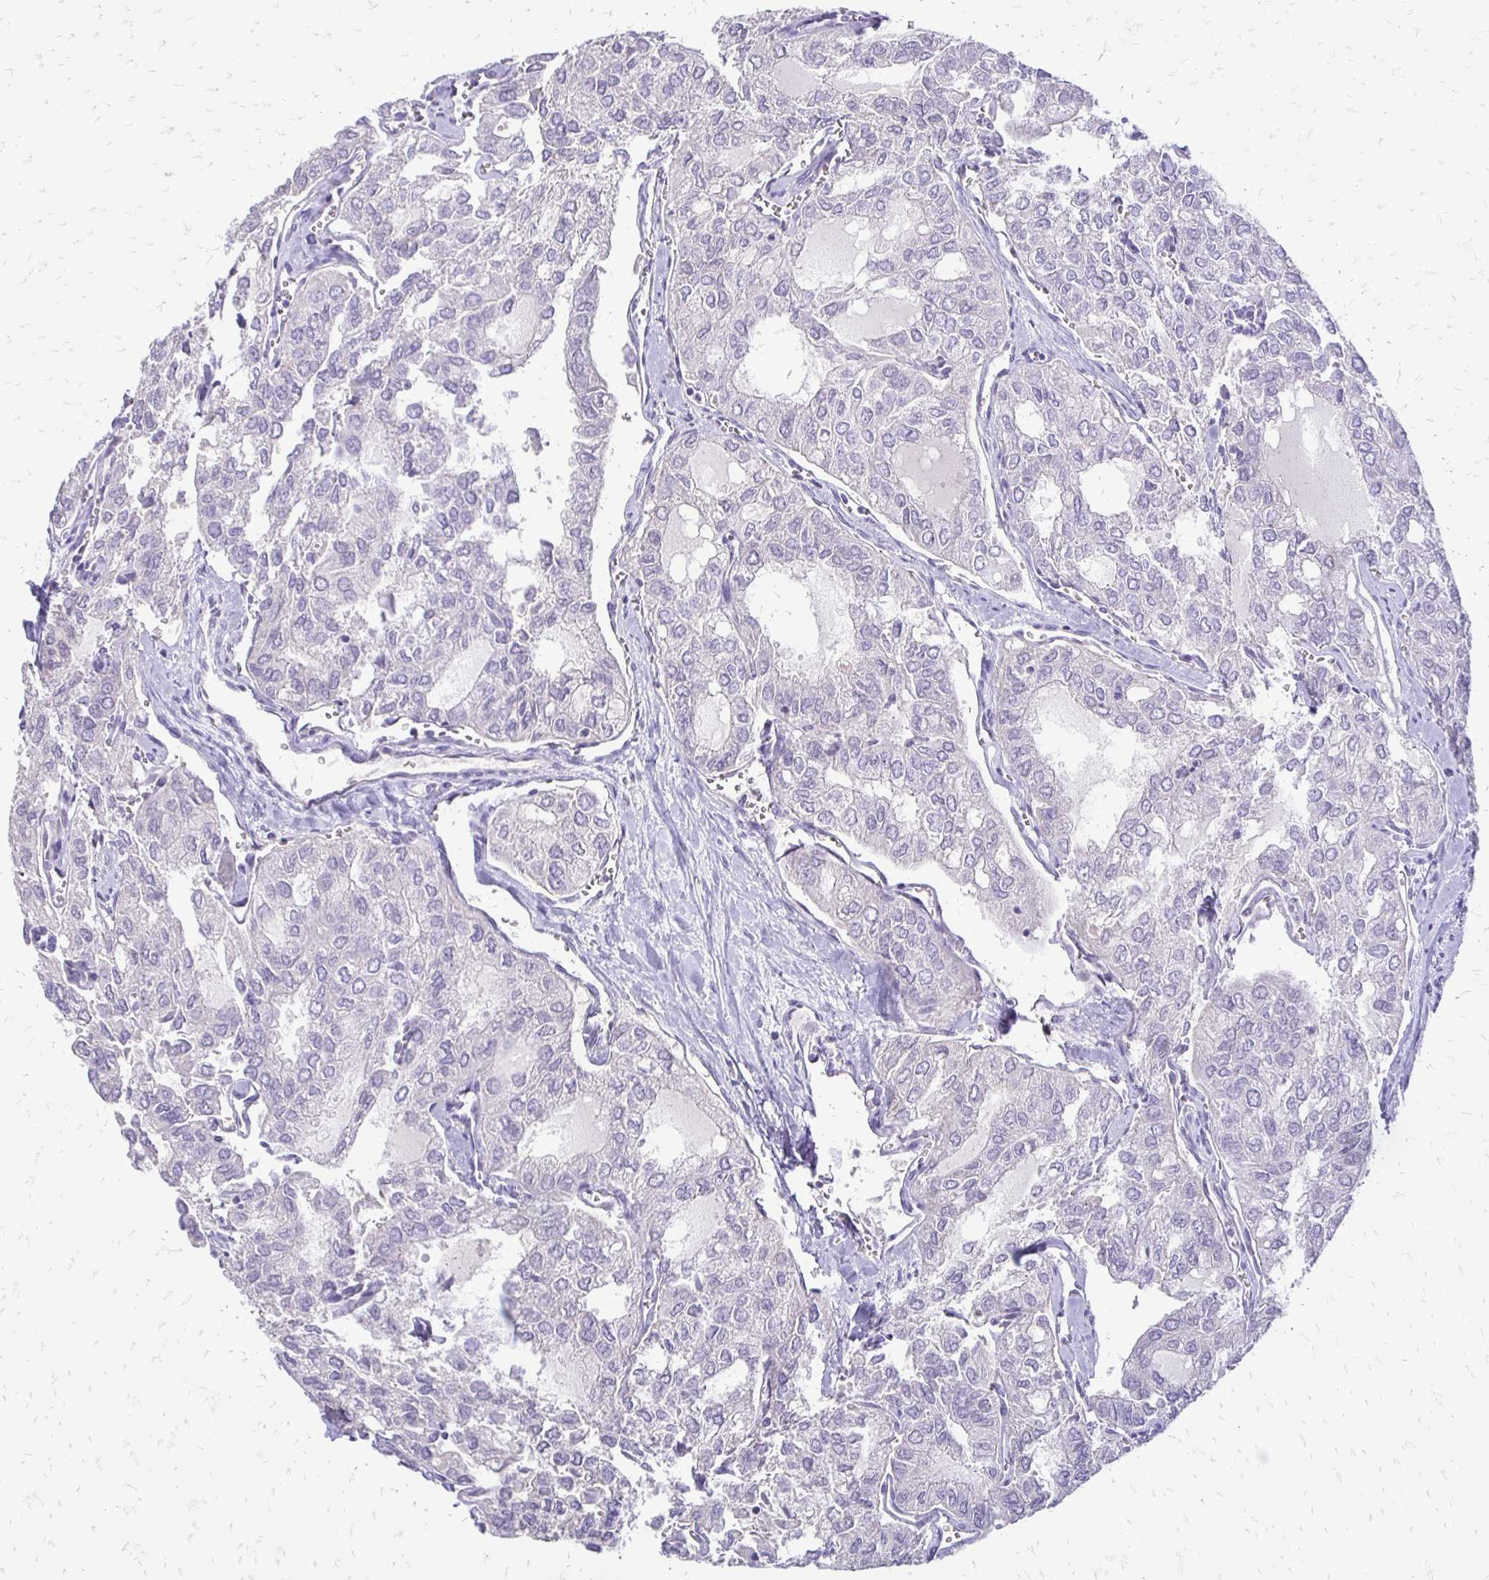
{"staining": {"intensity": "negative", "quantity": "none", "location": "none"}, "tissue": "thyroid cancer", "cell_type": "Tumor cells", "image_type": "cancer", "snomed": [{"axis": "morphology", "description": "Follicular adenoma carcinoma, NOS"}, {"axis": "topography", "description": "Thyroid gland"}], "caption": "IHC micrograph of human thyroid follicular adenoma carcinoma stained for a protein (brown), which shows no expression in tumor cells.", "gene": "ALPG", "patient": {"sex": "male", "age": 75}}